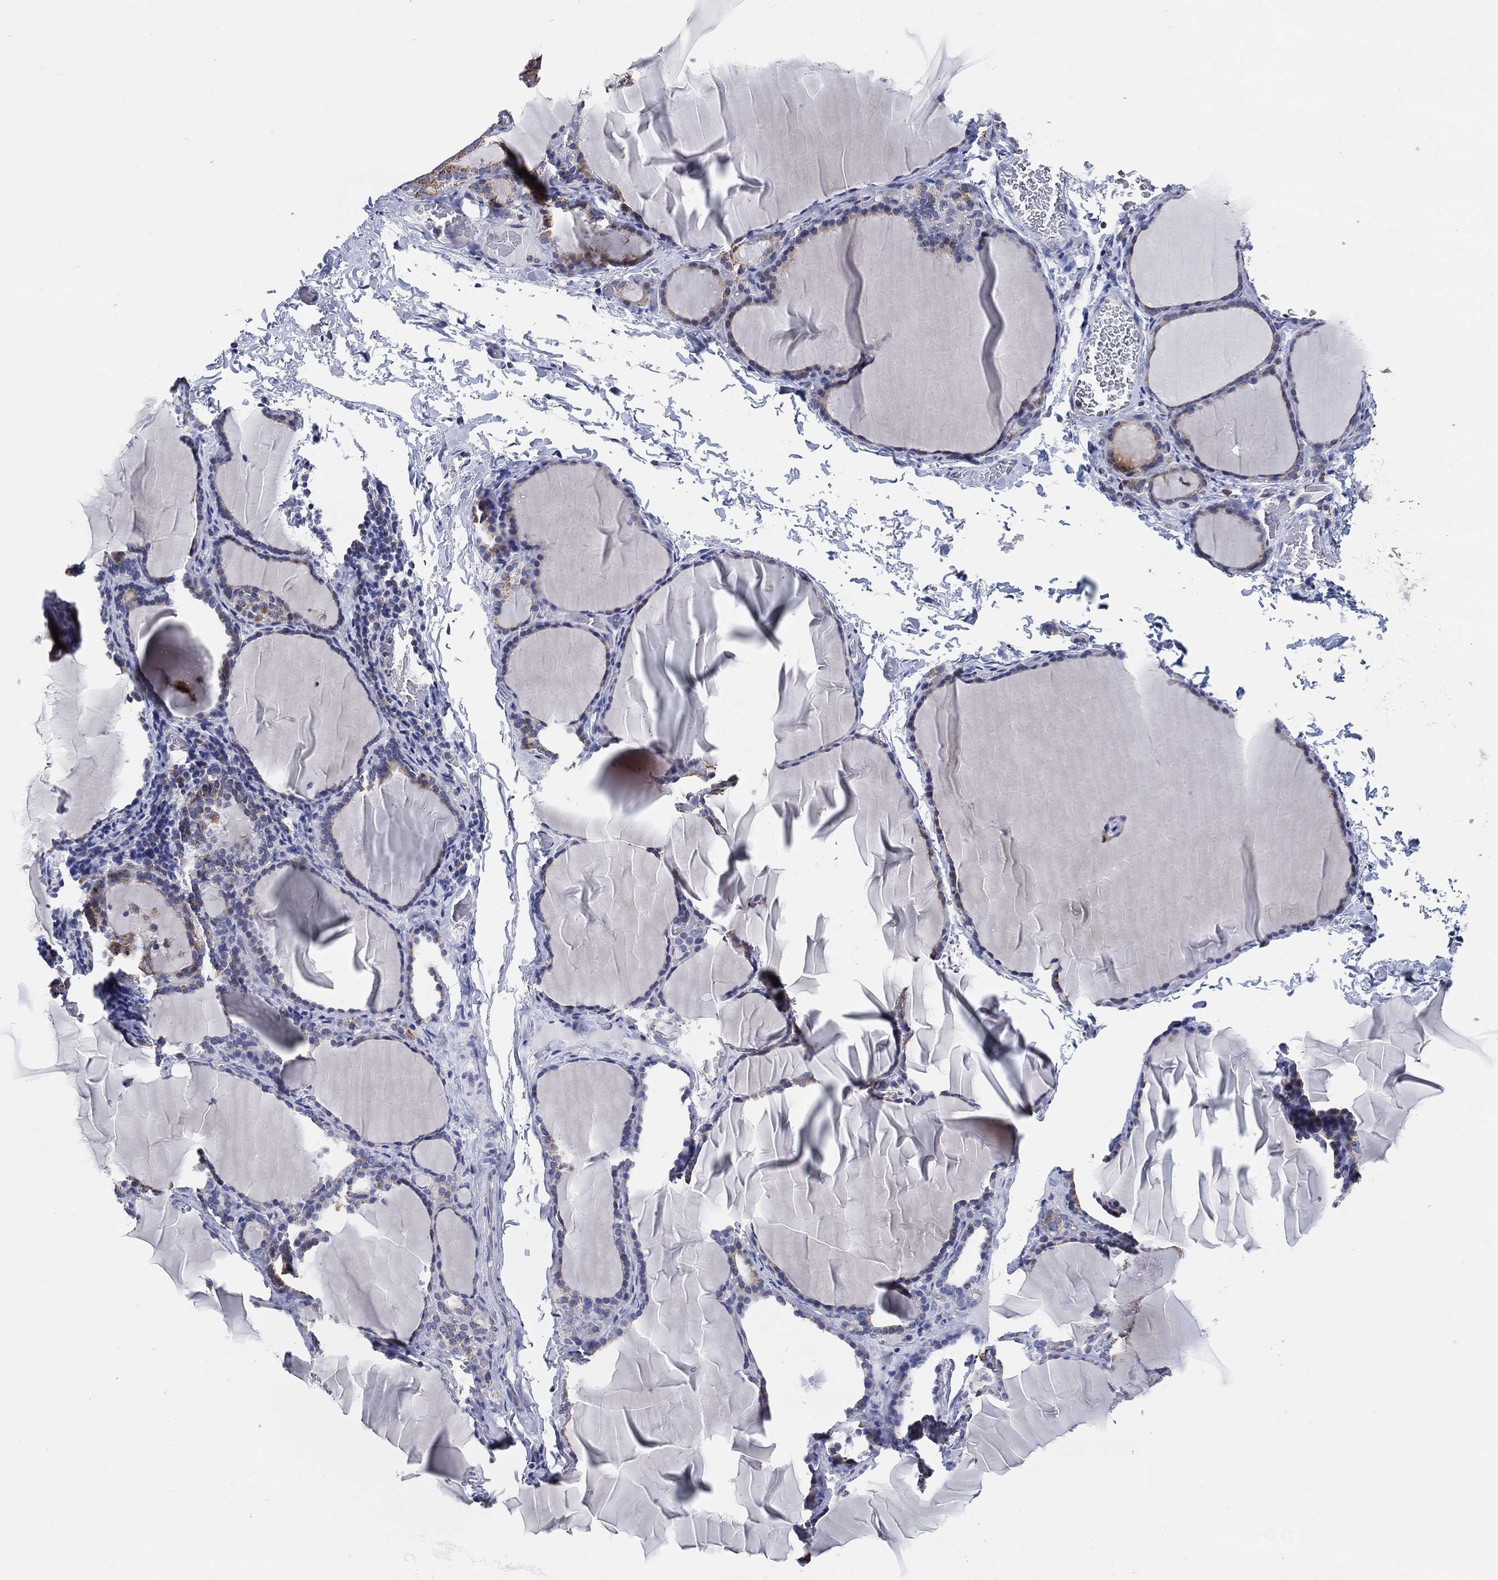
{"staining": {"intensity": "moderate", "quantity": "25%-75%", "location": "cytoplasmic/membranous"}, "tissue": "thyroid gland", "cell_type": "Glandular cells", "image_type": "normal", "snomed": [{"axis": "morphology", "description": "Normal tissue, NOS"}, {"axis": "morphology", "description": "Hyperplasia, NOS"}, {"axis": "topography", "description": "Thyroid gland"}], "caption": "Protein positivity by immunohistochemistry (IHC) displays moderate cytoplasmic/membranous expression in approximately 25%-75% of glandular cells in normal thyroid gland. The protein of interest is stained brown, and the nuclei are stained in blue (DAB (3,3'-diaminobenzidine) IHC with brightfield microscopy, high magnification).", "gene": "GCAT", "patient": {"sex": "female", "age": 27}}